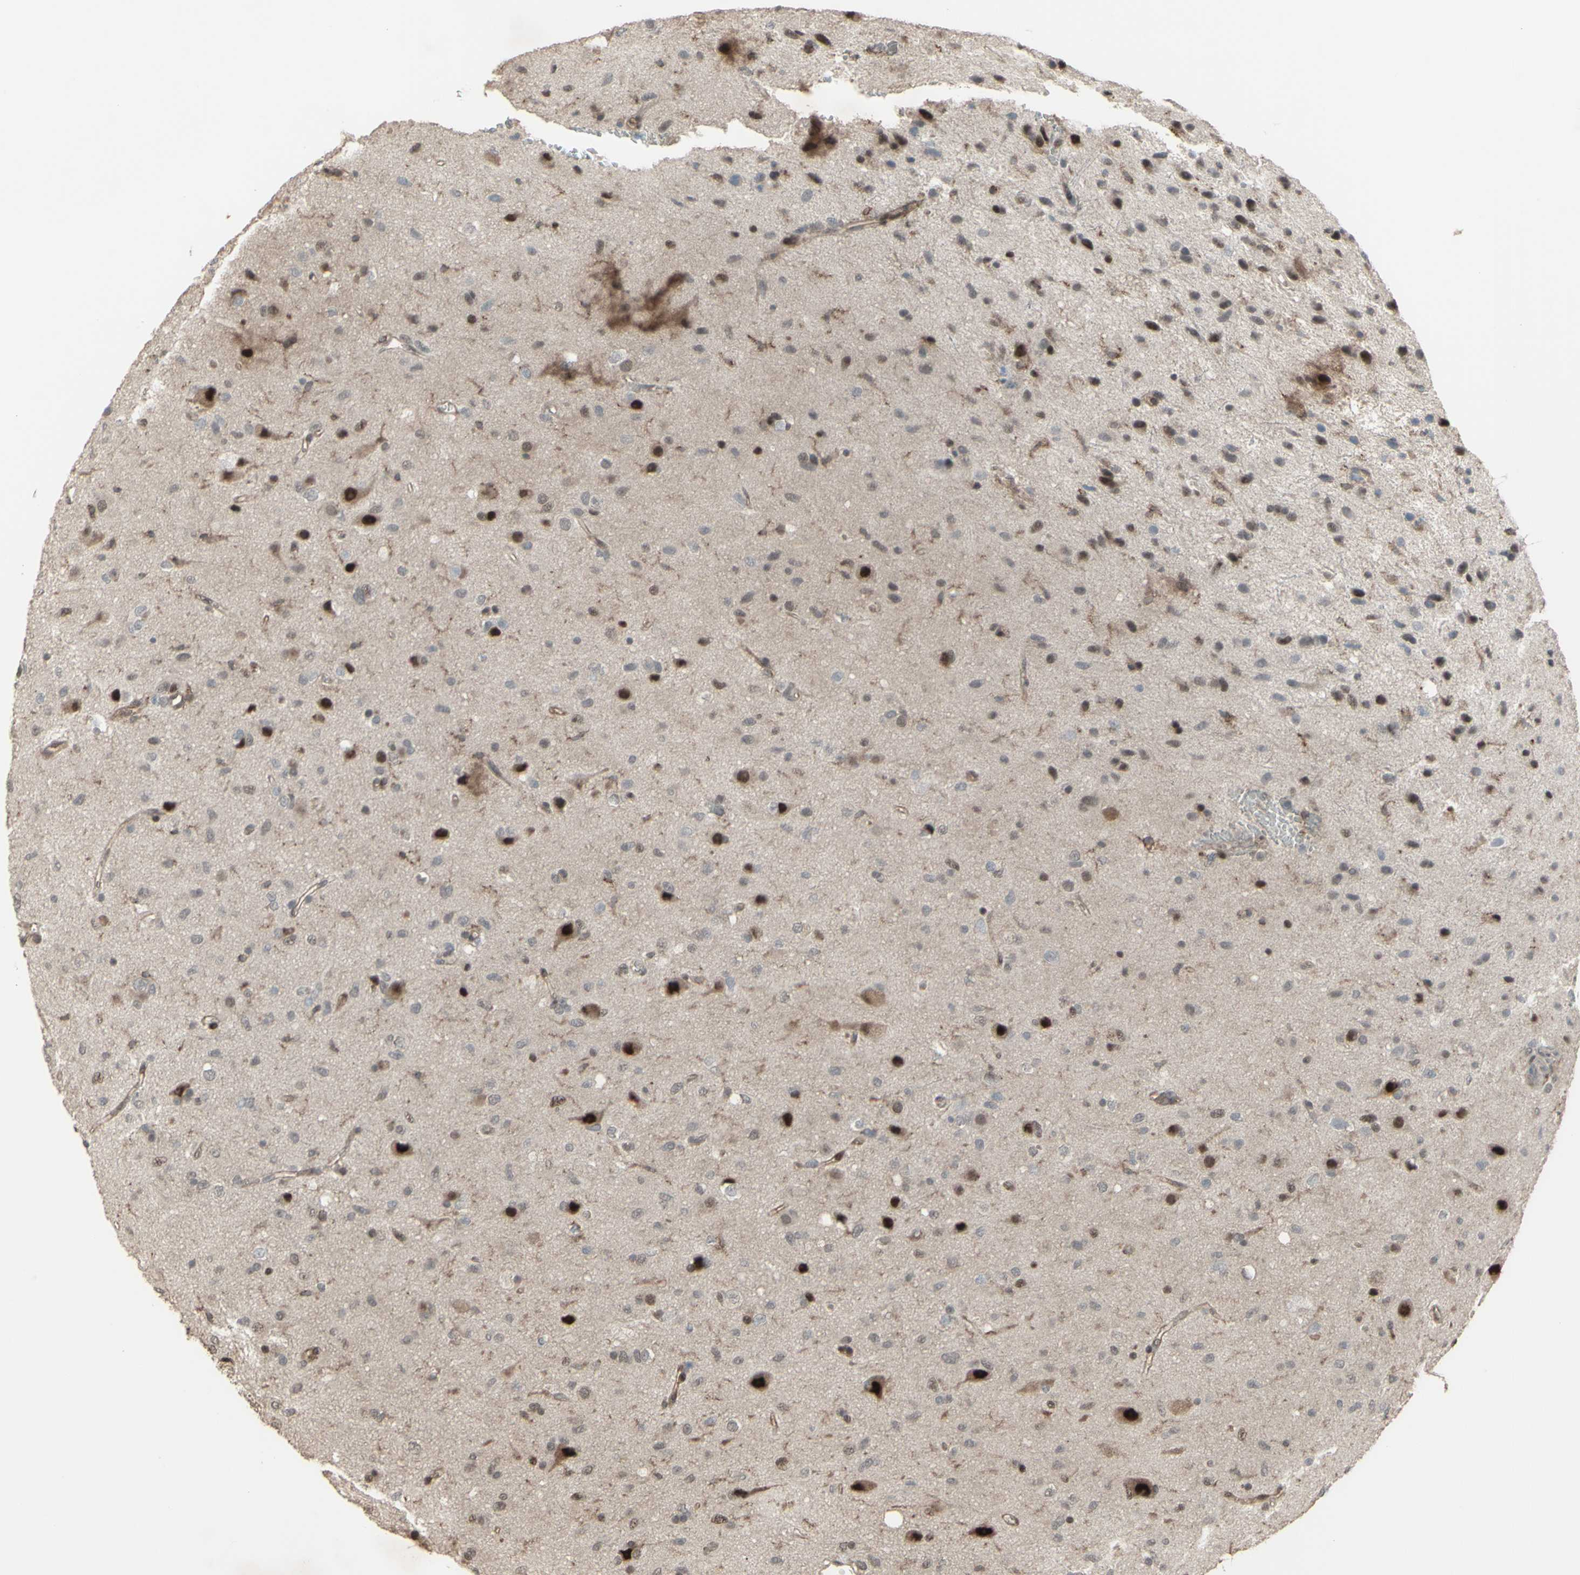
{"staining": {"intensity": "weak", "quantity": "<25%", "location": "cytoplasmic/membranous"}, "tissue": "glioma", "cell_type": "Tumor cells", "image_type": "cancer", "snomed": [{"axis": "morphology", "description": "Glioma, malignant, Low grade"}, {"axis": "topography", "description": "Brain"}], "caption": "This is an immunohistochemistry (IHC) image of malignant low-grade glioma. There is no expression in tumor cells.", "gene": "CD33", "patient": {"sex": "male", "age": 77}}